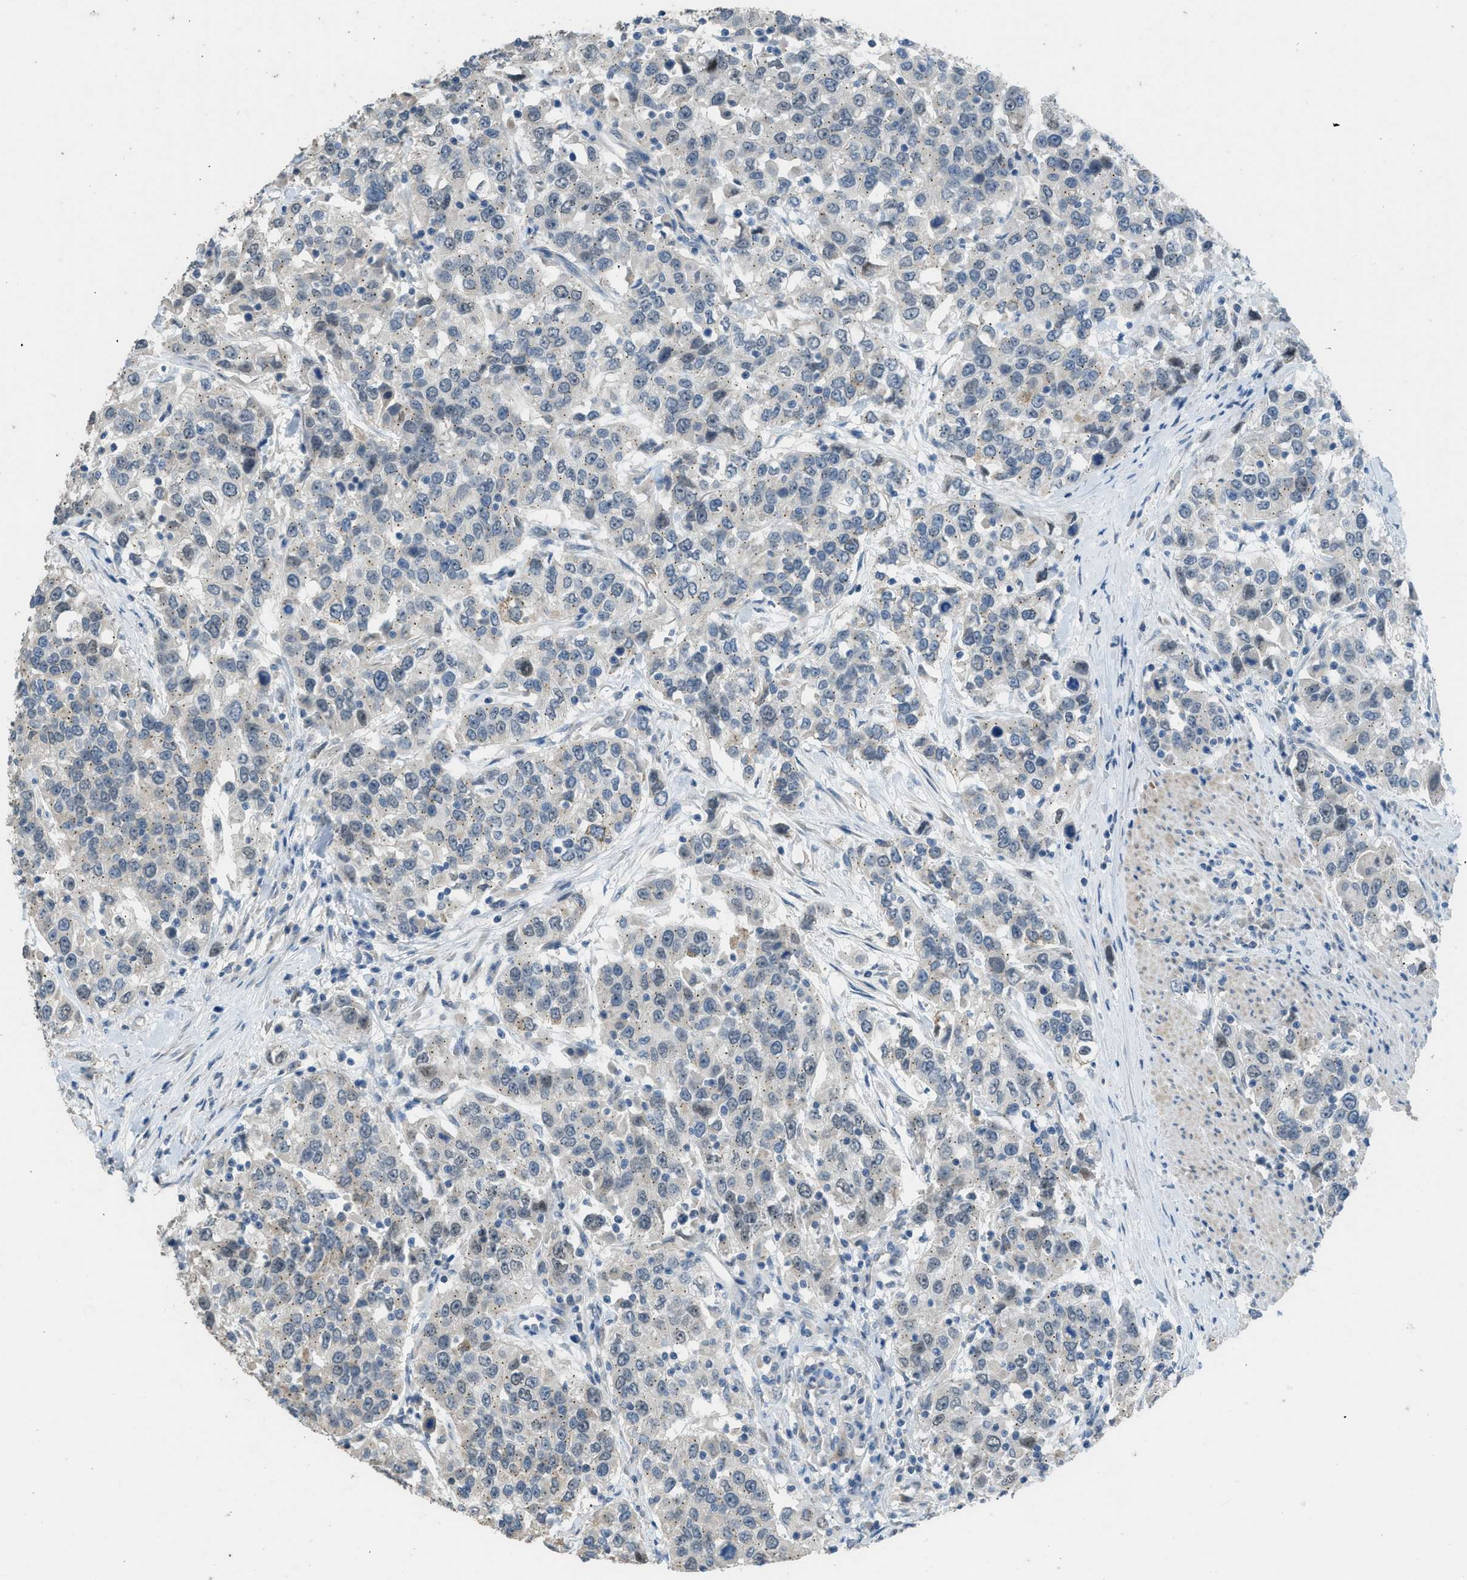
{"staining": {"intensity": "weak", "quantity": "<25%", "location": "cytoplasmic/membranous"}, "tissue": "urothelial cancer", "cell_type": "Tumor cells", "image_type": "cancer", "snomed": [{"axis": "morphology", "description": "Urothelial carcinoma, High grade"}, {"axis": "topography", "description": "Urinary bladder"}], "caption": "Immunohistochemical staining of human urothelial cancer displays no significant staining in tumor cells.", "gene": "TIMD4", "patient": {"sex": "female", "age": 80}}